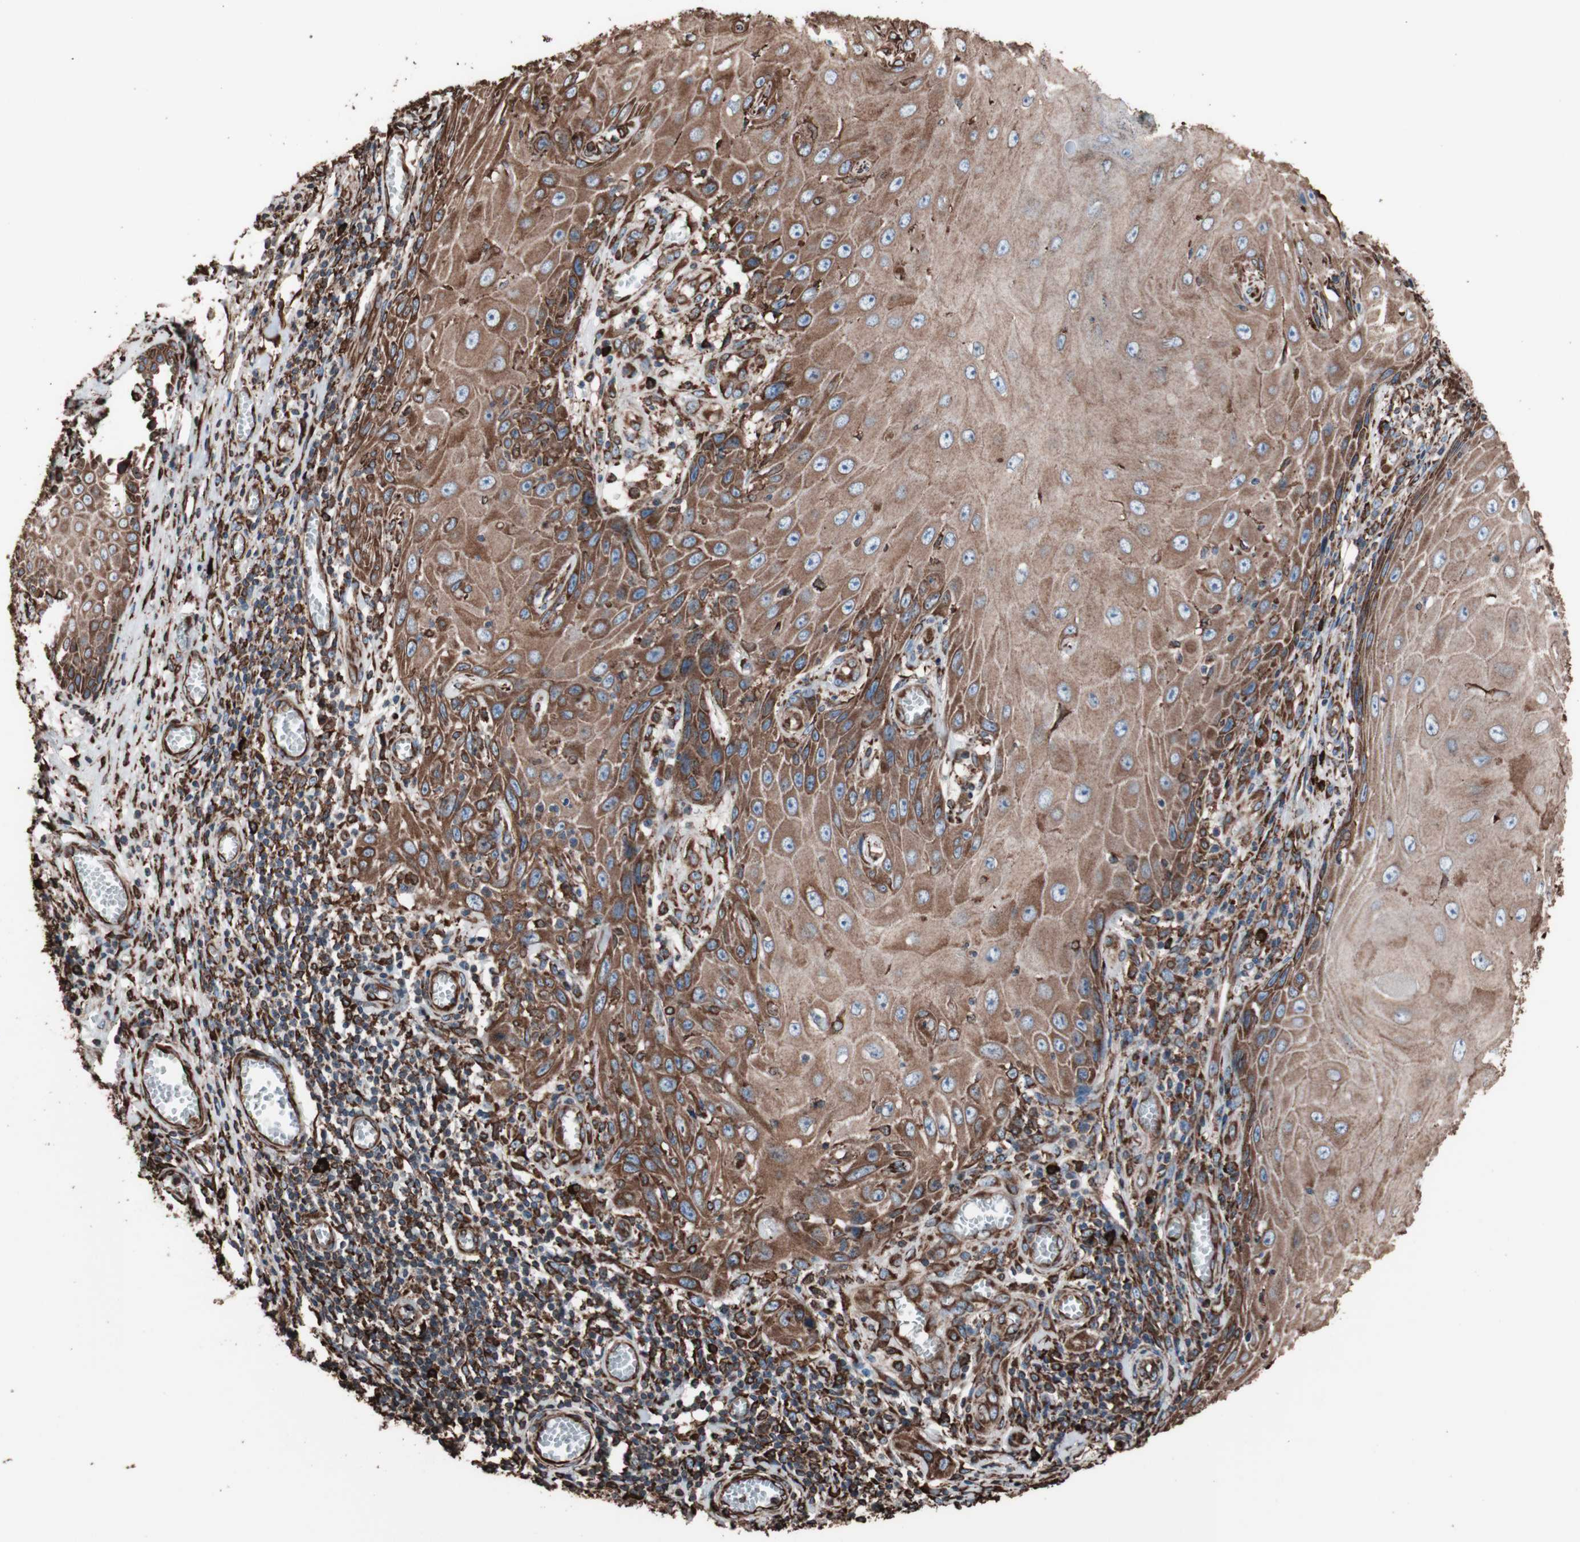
{"staining": {"intensity": "strong", "quantity": ">75%", "location": "cytoplasmic/membranous"}, "tissue": "skin cancer", "cell_type": "Tumor cells", "image_type": "cancer", "snomed": [{"axis": "morphology", "description": "Squamous cell carcinoma, NOS"}, {"axis": "topography", "description": "Skin"}], "caption": "A high-resolution photomicrograph shows IHC staining of squamous cell carcinoma (skin), which exhibits strong cytoplasmic/membranous expression in approximately >75% of tumor cells. (DAB = brown stain, brightfield microscopy at high magnification).", "gene": "HSP90B1", "patient": {"sex": "female", "age": 73}}